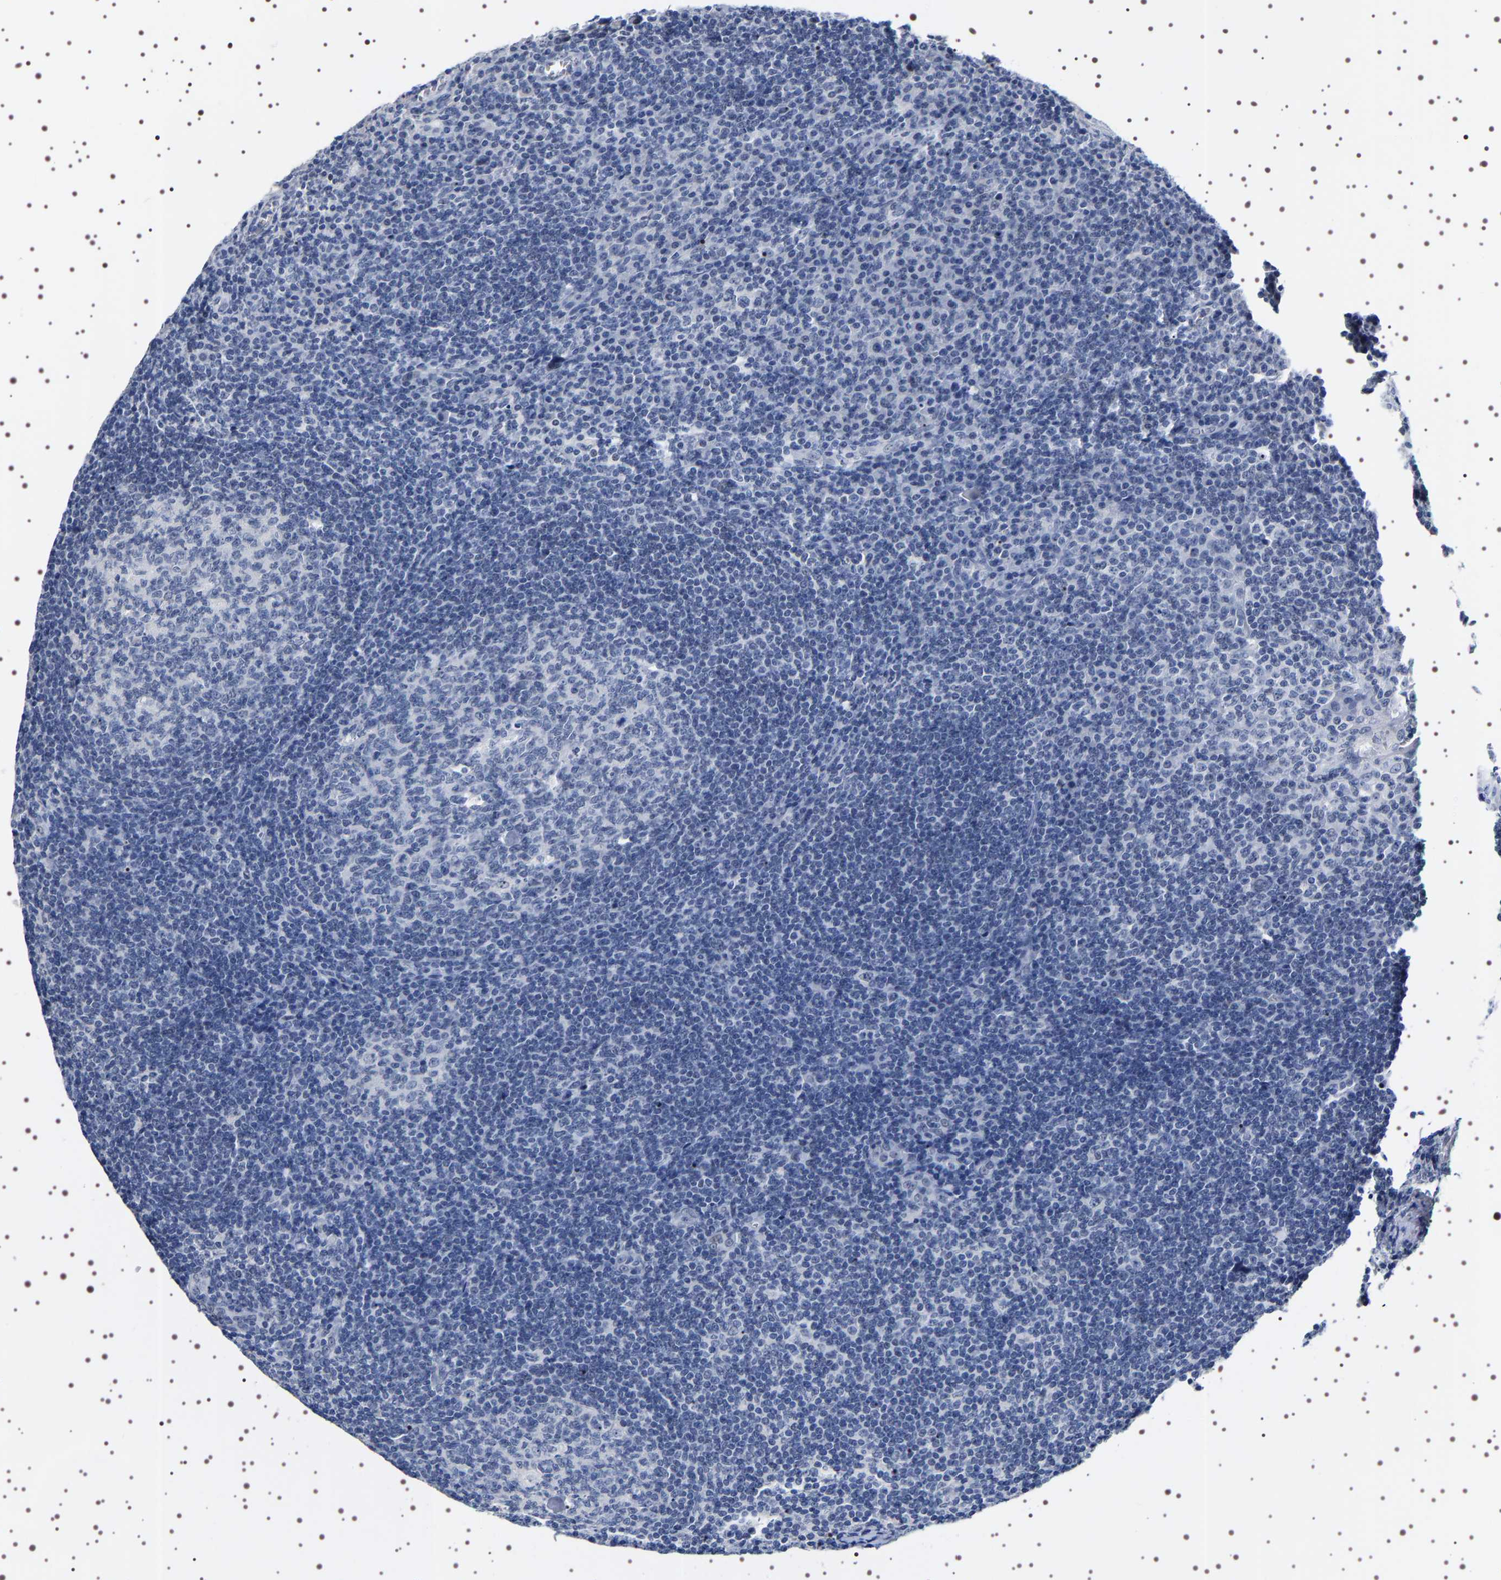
{"staining": {"intensity": "negative", "quantity": "none", "location": "none"}, "tissue": "tonsil", "cell_type": "Germinal center cells", "image_type": "normal", "snomed": [{"axis": "morphology", "description": "Normal tissue, NOS"}, {"axis": "topography", "description": "Tonsil"}], "caption": "The photomicrograph exhibits no significant positivity in germinal center cells of tonsil. (DAB (3,3'-diaminobenzidine) immunohistochemistry visualized using brightfield microscopy, high magnification).", "gene": "UBQLN3", "patient": {"sex": "male", "age": 37}}